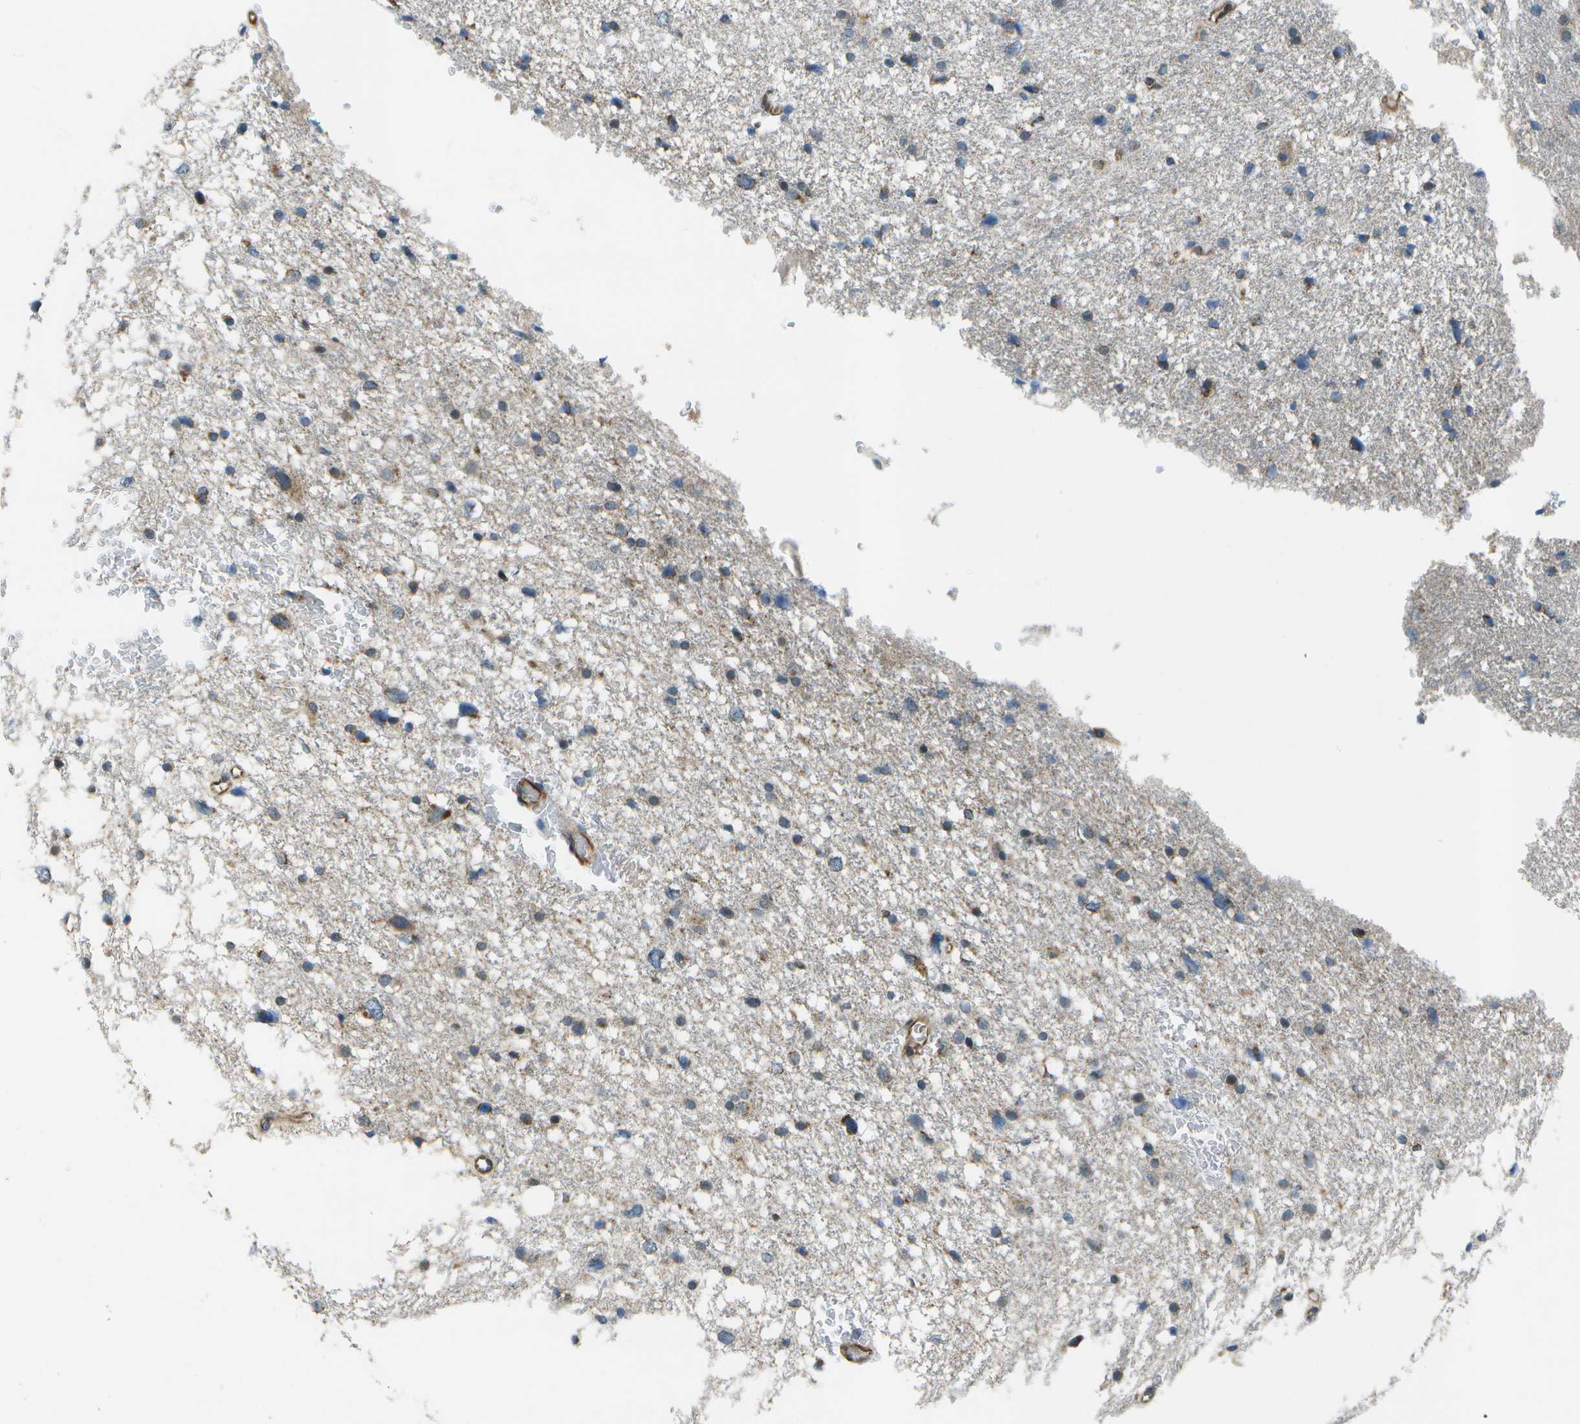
{"staining": {"intensity": "moderate", "quantity": "<25%", "location": "cytoplasmic/membranous,nuclear"}, "tissue": "glioma", "cell_type": "Tumor cells", "image_type": "cancer", "snomed": [{"axis": "morphology", "description": "Glioma, malignant, Low grade"}, {"axis": "topography", "description": "Brain"}], "caption": "Protein analysis of malignant glioma (low-grade) tissue displays moderate cytoplasmic/membranous and nuclear positivity in about <25% of tumor cells.", "gene": "EIF2AK1", "patient": {"sex": "female", "age": 37}}